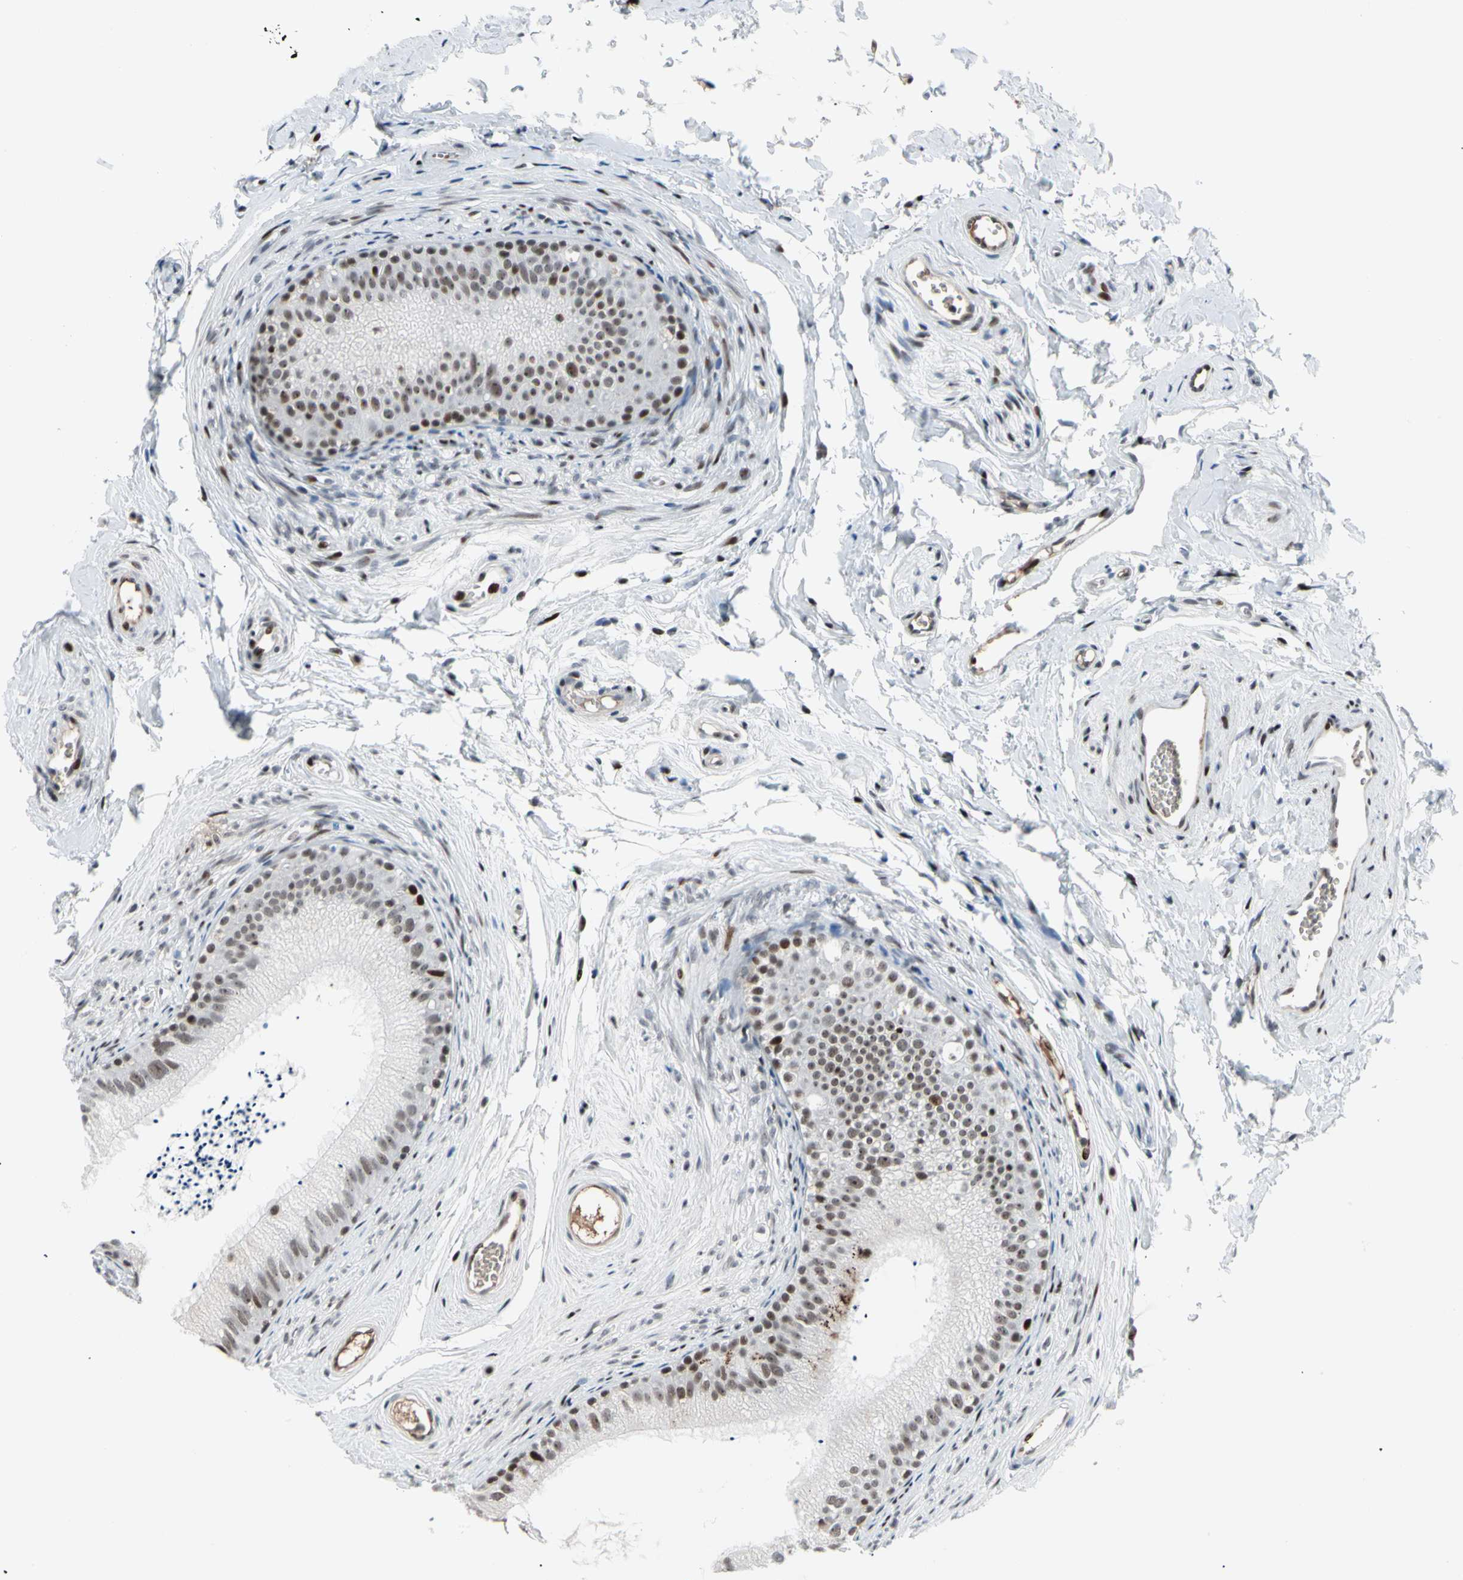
{"staining": {"intensity": "moderate", "quantity": "25%-75%", "location": "nuclear"}, "tissue": "epididymis", "cell_type": "Glandular cells", "image_type": "normal", "snomed": [{"axis": "morphology", "description": "Normal tissue, NOS"}, {"axis": "topography", "description": "Epididymis"}], "caption": "Brown immunohistochemical staining in normal epididymis displays moderate nuclear positivity in about 25%-75% of glandular cells. (brown staining indicates protein expression, while blue staining denotes nuclei).", "gene": "FOXO3", "patient": {"sex": "male", "age": 56}}